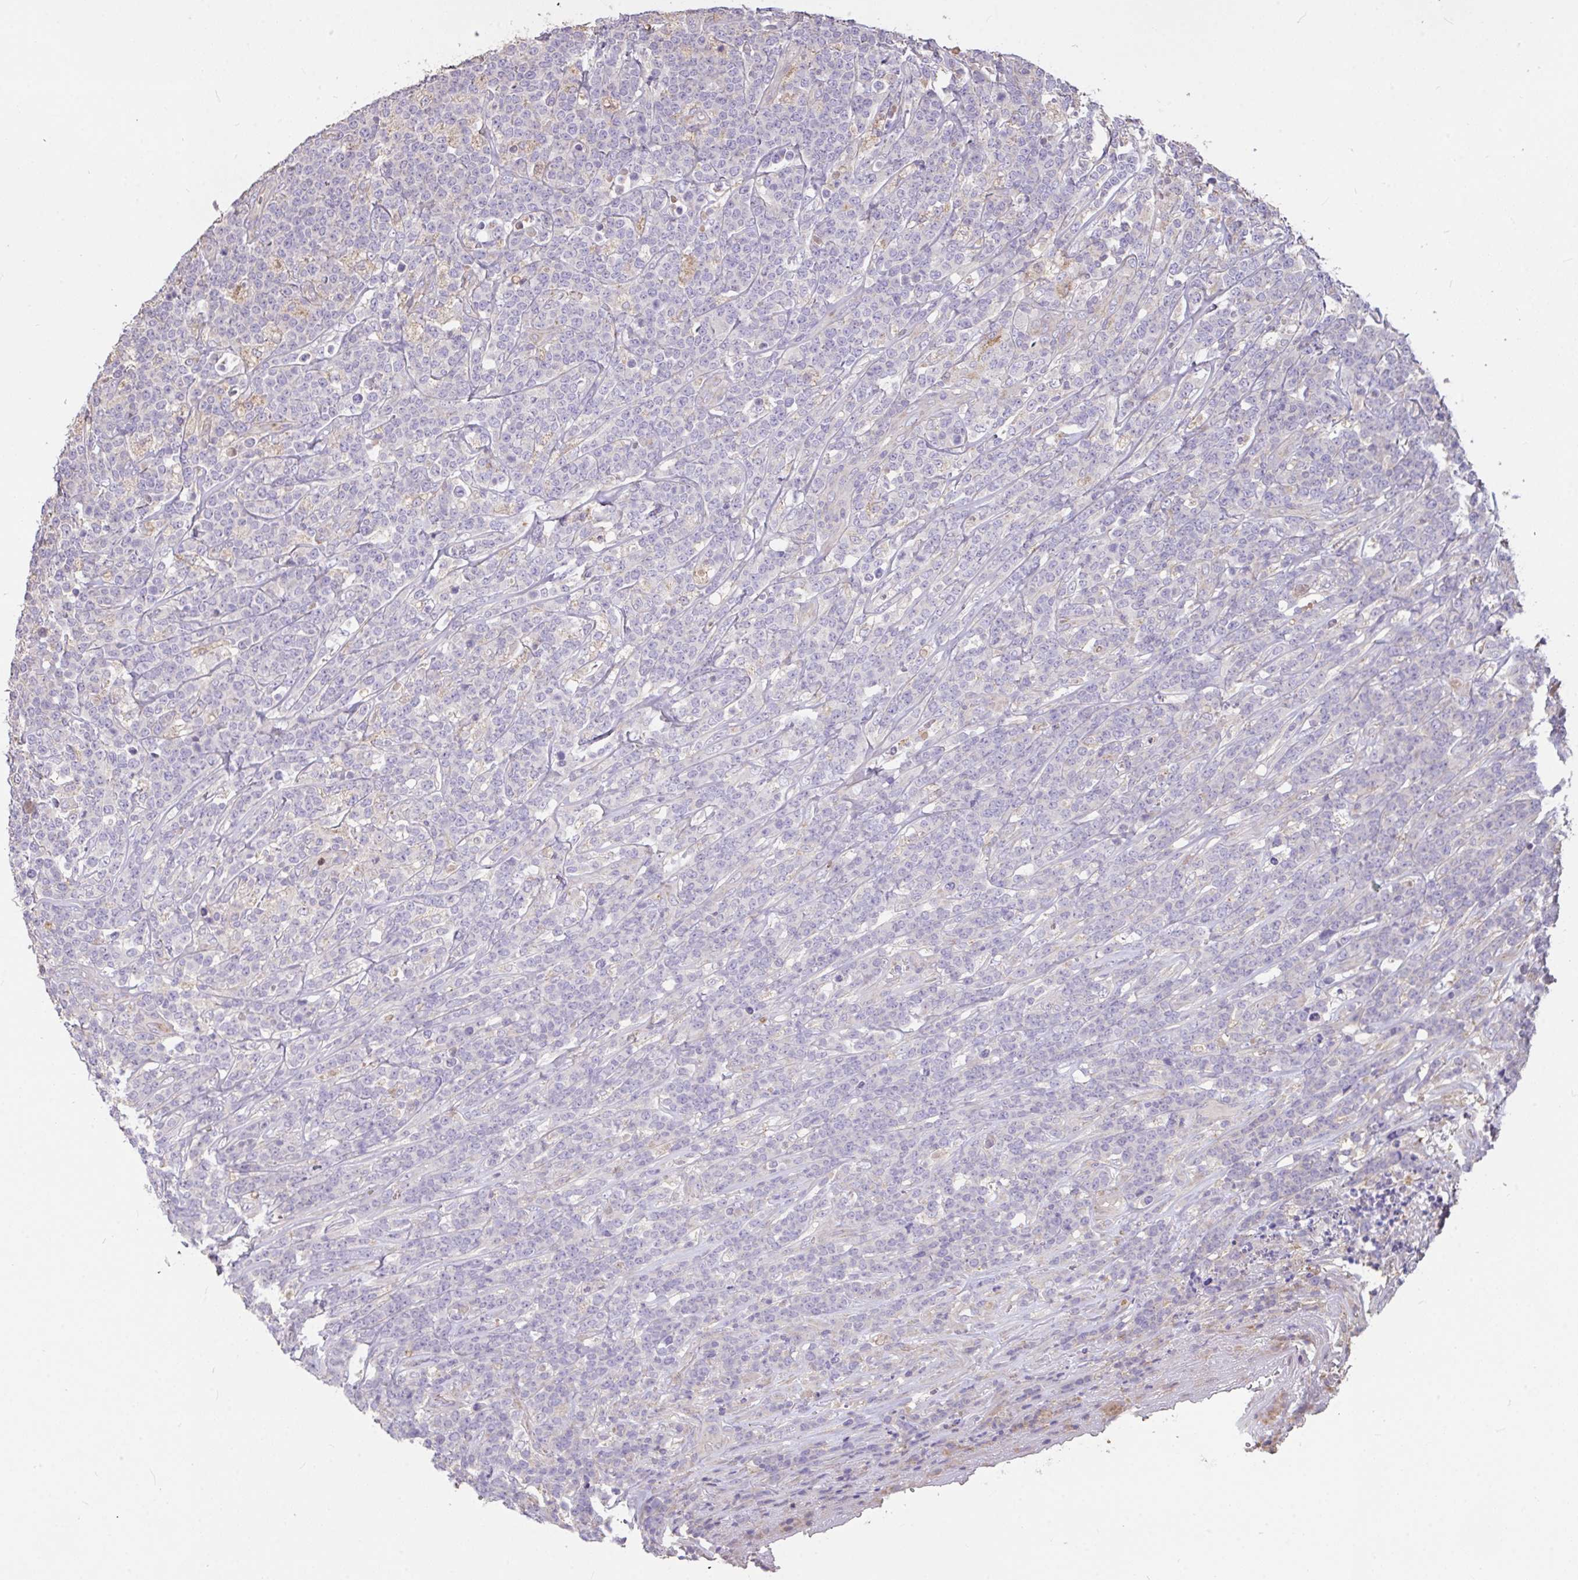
{"staining": {"intensity": "negative", "quantity": "none", "location": "none"}, "tissue": "lymphoma", "cell_type": "Tumor cells", "image_type": "cancer", "snomed": [{"axis": "morphology", "description": "Malignant lymphoma, non-Hodgkin's type, High grade"}, {"axis": "topography", "description": "Small intestine"}], "caption": "Tumor cells are negative for brown protein staining in malignant lymphoma, non-Hodgkin's type (high-grade).", "gene": "FCER1A", "patient": {"sex": "male", "age": 8}}